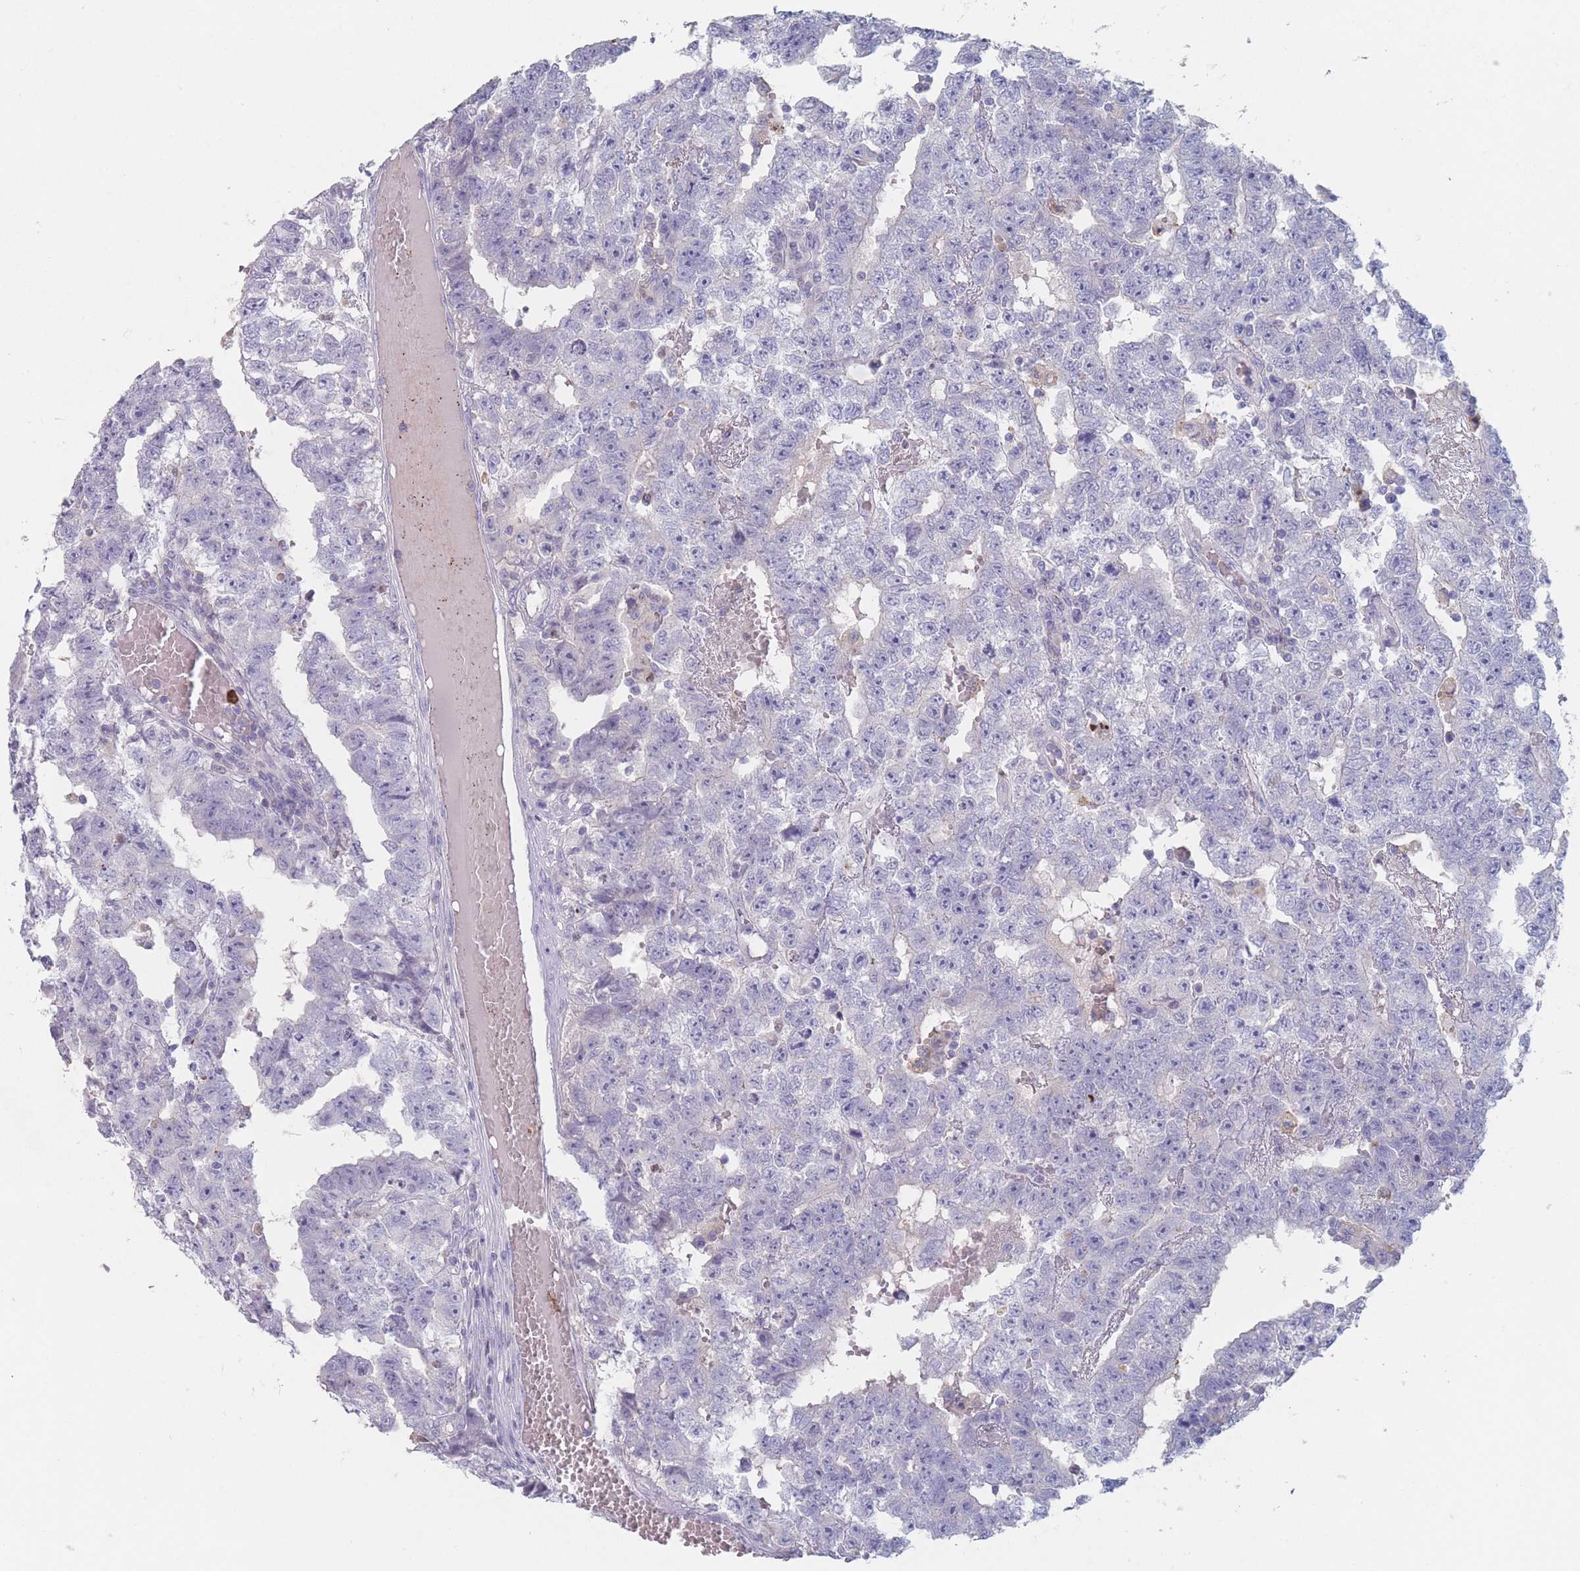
{"staining": {"intensity": "negative", "quantity": "none", "location": "none"}, "tissue": "testis cancer", "cell_type": "Tumor cells", "image_type": "cancer", "snomed": [{"axis": "morphology", "description": "Carcinoma, Embryonal, NOS"}, {"axis": "topography", "description": "Testis"}], "caption": "DAB immunohistochemical staining of human testis cancer (embryonal carcinoma) demonstrates no significant staining in tumor cells.", "gene": "ATP1A3", "patient": {"sex": "male", "age": 25}}